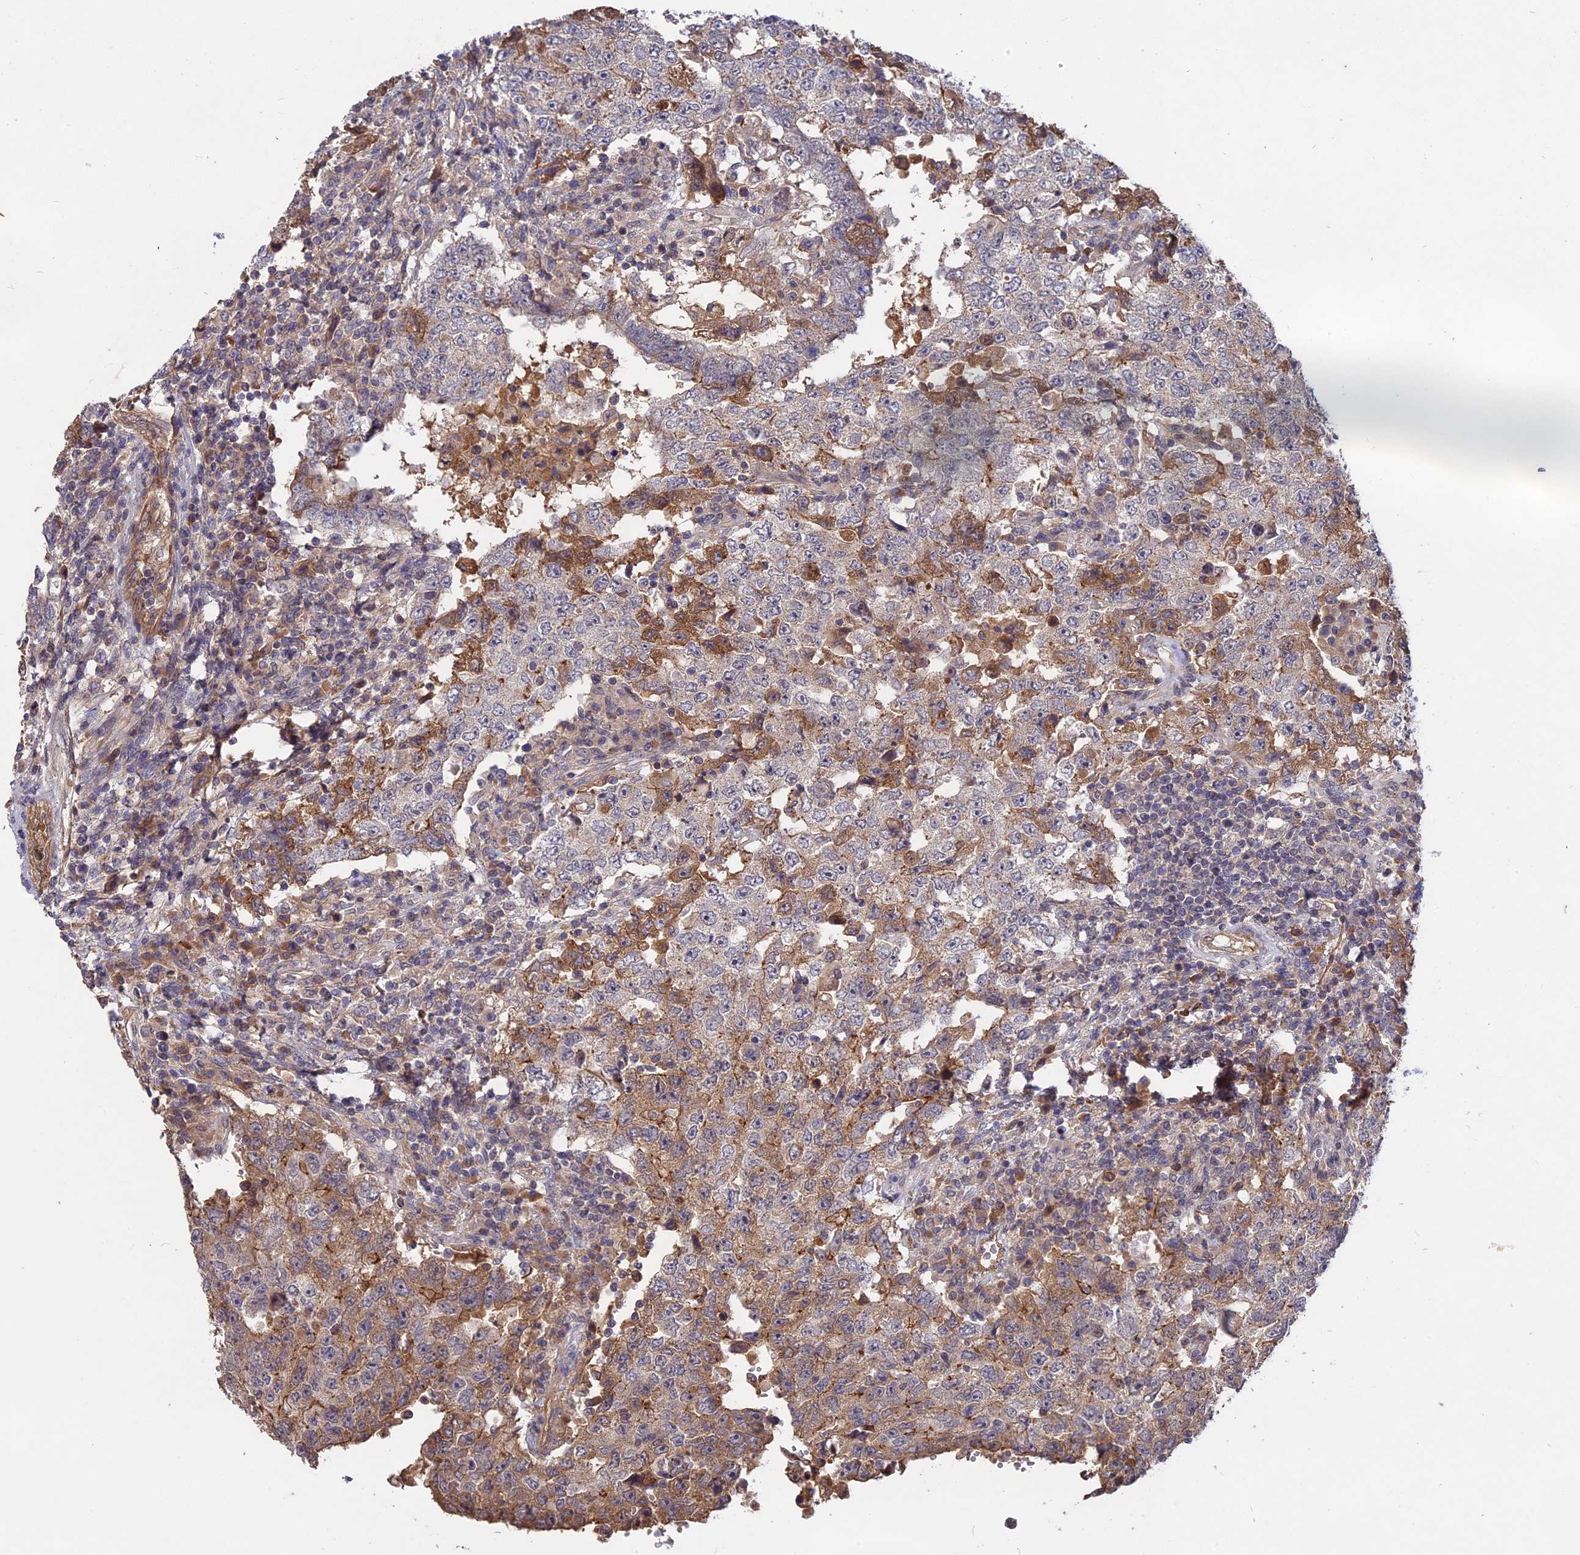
{"staining": {"intensity": "moderate", "quantity": "25%-75%", "location": "cytoplasmic/membranous"}, "tissue": "testis cancer", "cell_type": "Tumor cells", "image_type": "cancer", "snomed": [{"axis": "morphology", "description": "Carcinoma, Embryonal, NOS"}, {"axis": "topography", "description": "Testis"}], "caption": "Immunohistochemistry histopathology image of testis cancer (embryonal carcinoma) stained for a protein (brown), which exhibits medium levels of moderate cytoplasmic/membranous positivity in approximately 25%-75% of tumor cells.", "gene": "ADO", "patient": {"sex": "male", "age": 26}}